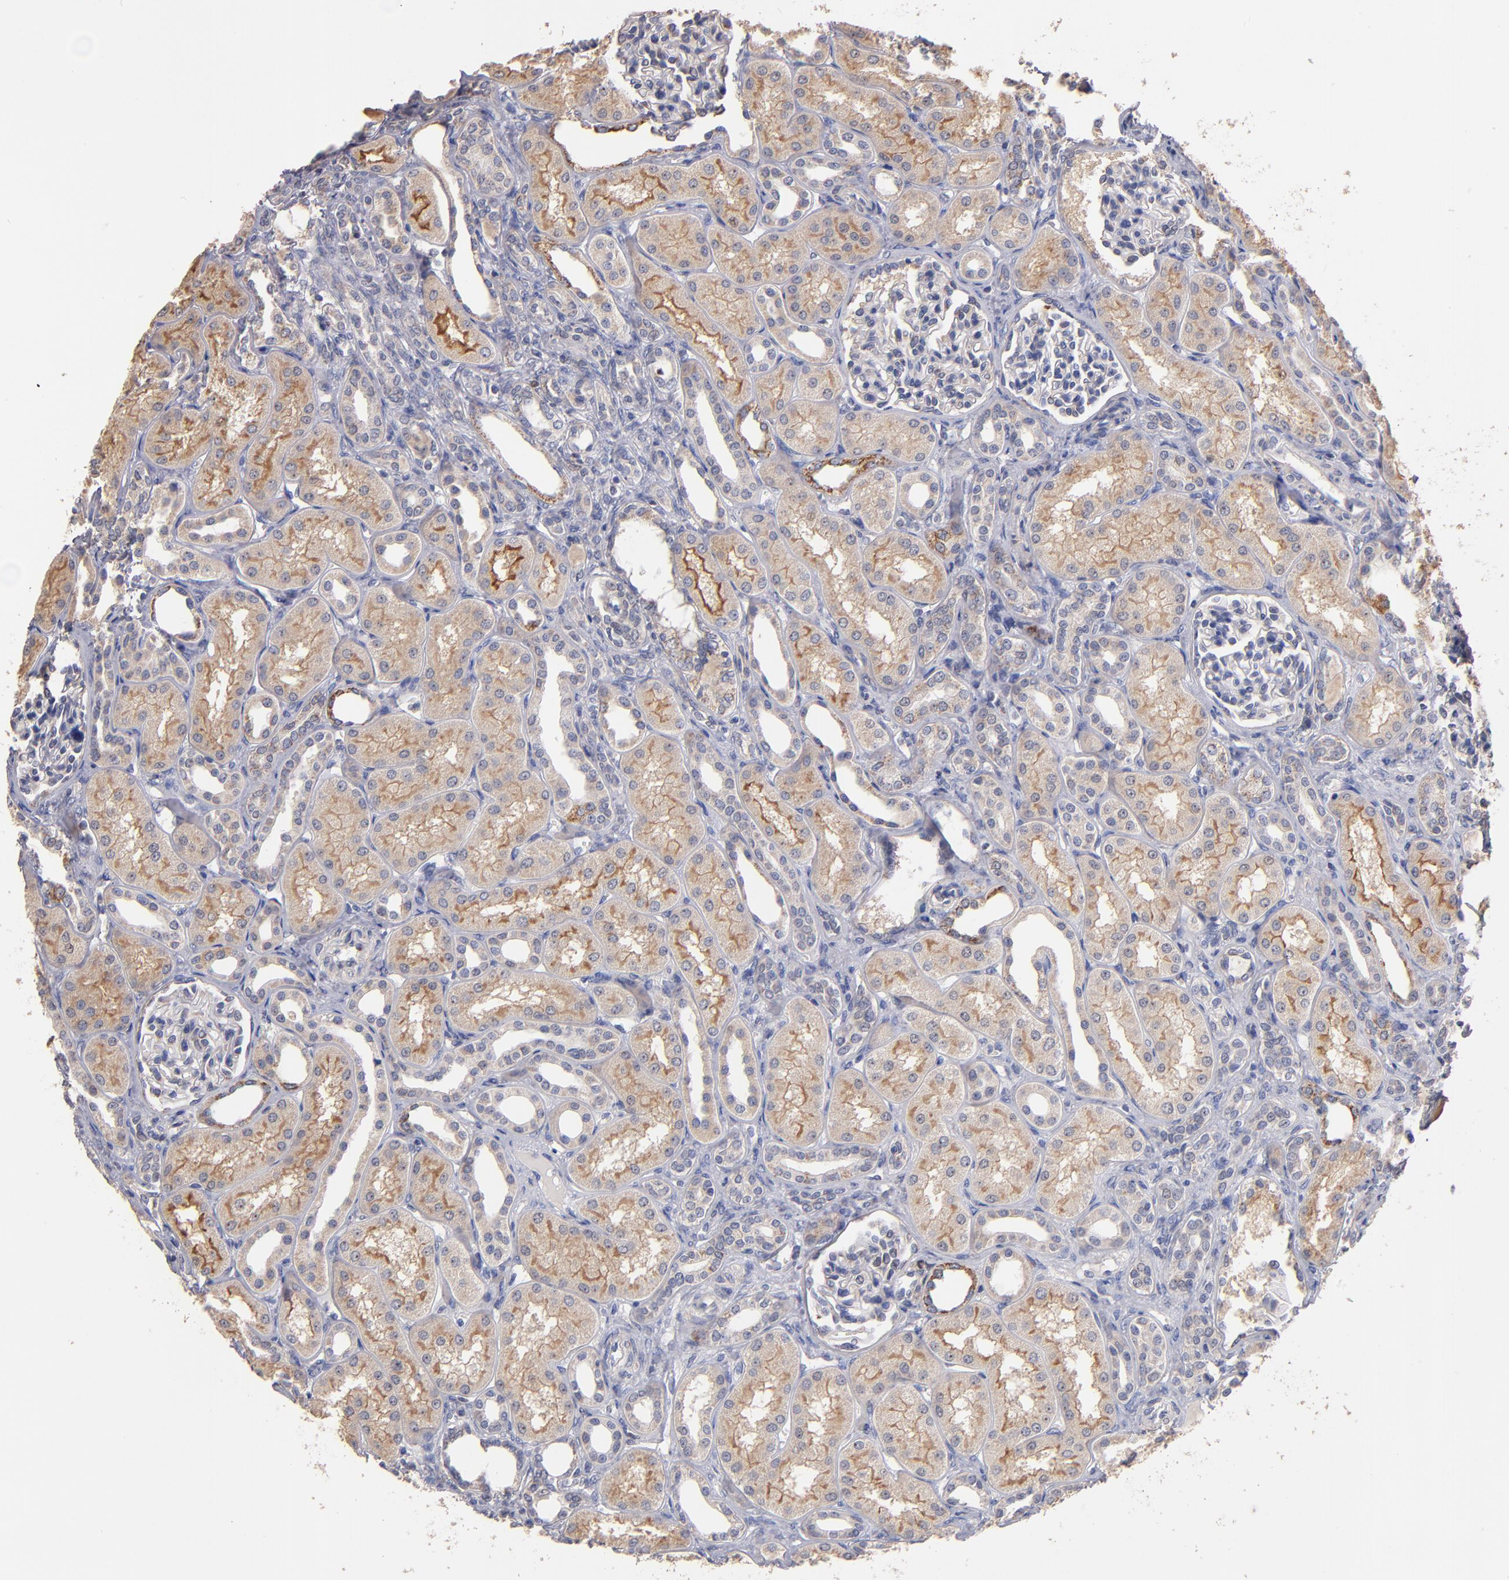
{"staining": {"intensity": "negative", "quantity": "none", "location": "none"}, "tissue": "kidney", "cell_type": "Cells in glomeruli", "image_type": "normal", "snomed": [{"axis": "morphology", "description": "Normal tissue, NOS"}, {"axis": "topography", "description": "Kidney"}], "caption": "Protein analysis of normal kidney reveals no significant staining in cells in glomeruli.", "gene": "DIABLO", "patient": {"sex": "male", "age": 7}}